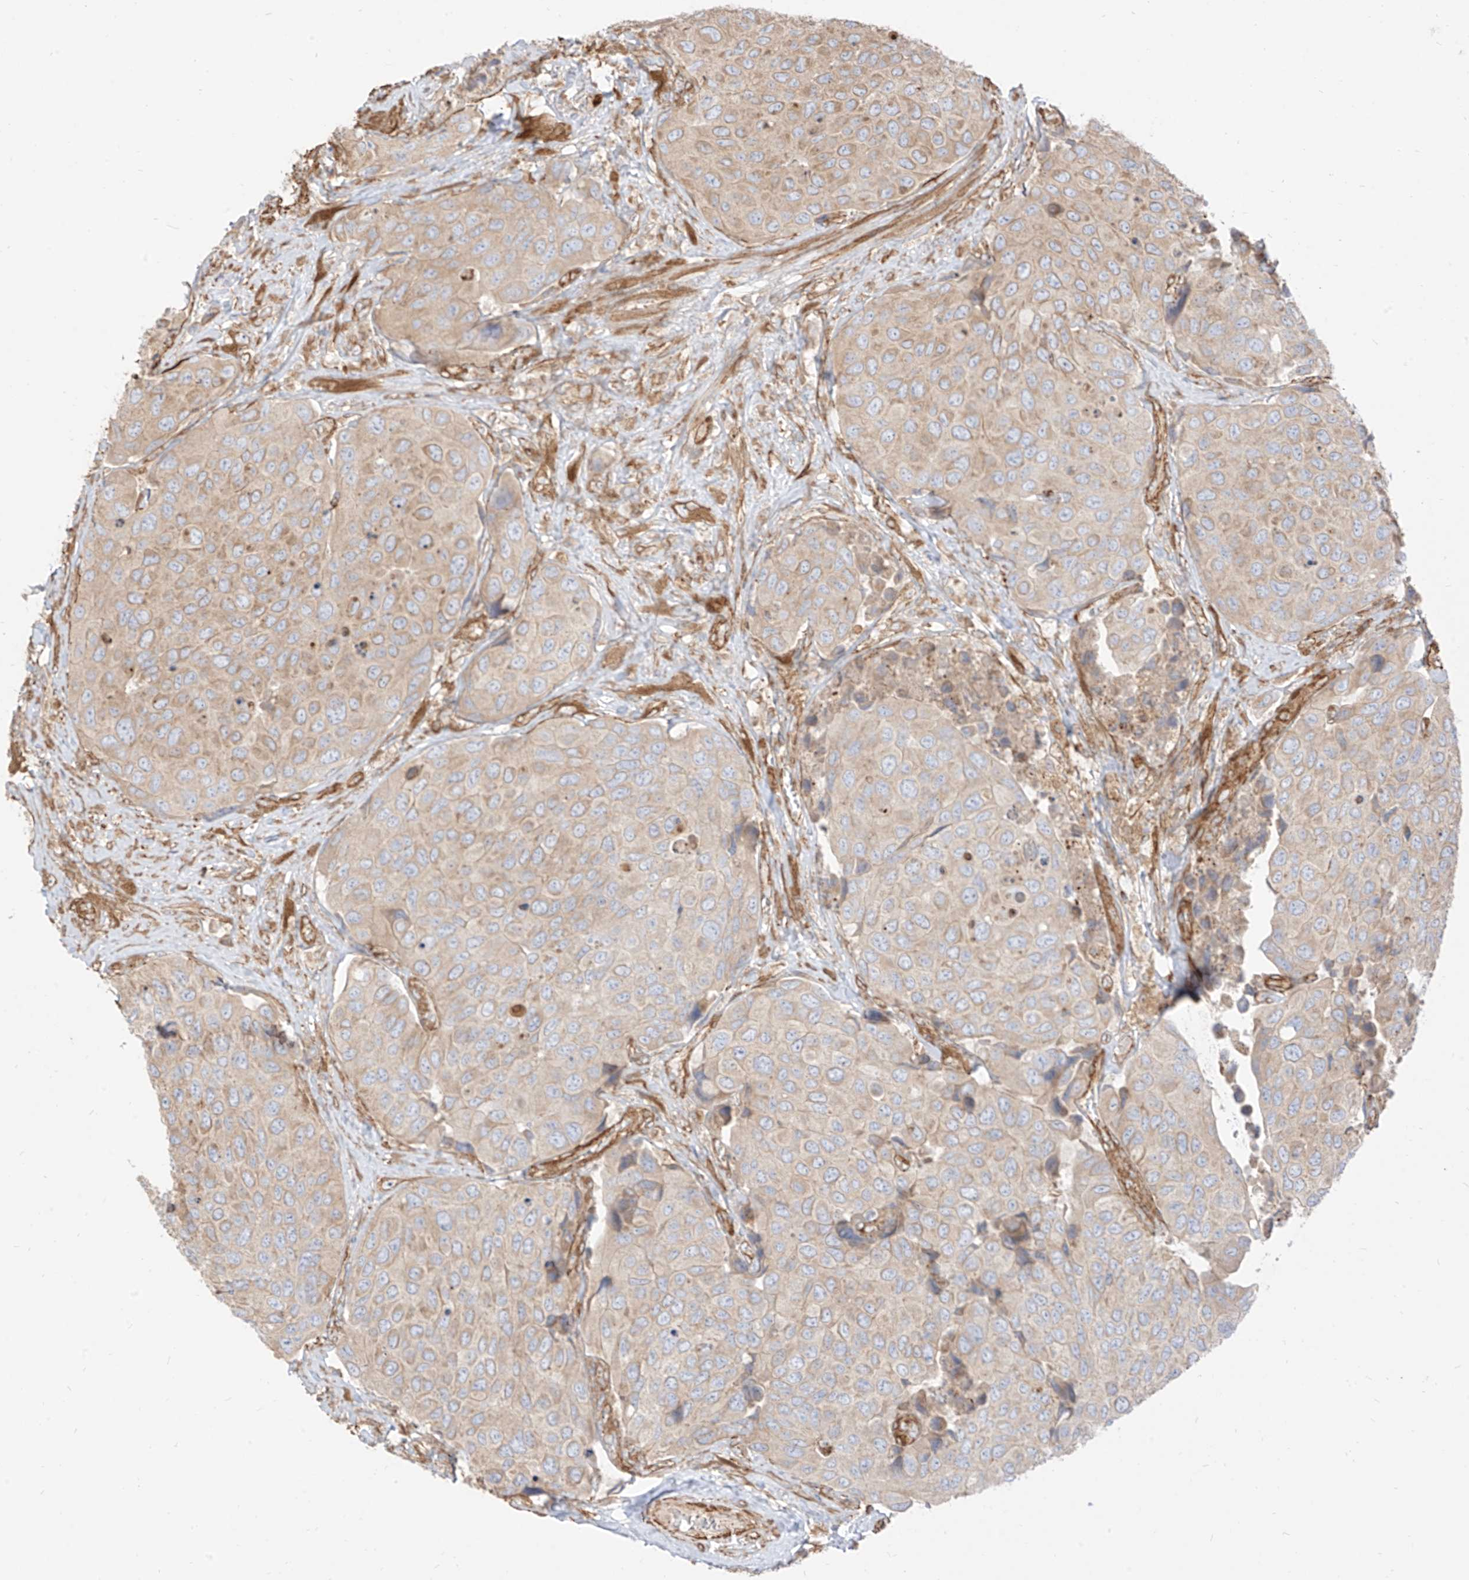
{"staining": {"intensity": "weak", "quantity": "25%-75%", "location": "cytoplasmic/membranous"}, "tissue": "urothelial cancer", "cell_type": "Tumor cells", "image_type": "cancer", "snomed": [{"axis": "morphology", "description": "Urothelial carcinoma, High grade"}, {"axis": "topography", "description": "Urinary bladder"}], "caption": "Urothelial carcinoma (high-grade) was stained to show a protein in brown. There is low levels of weak cytoplasmic/membranous staining in approximately 25%-75% of tumor cells. (DAB = brown stain, brightfield microscopy at high magnification).", "gene": "PLCL1", "patient": {"sex": "male", "age": 74}}